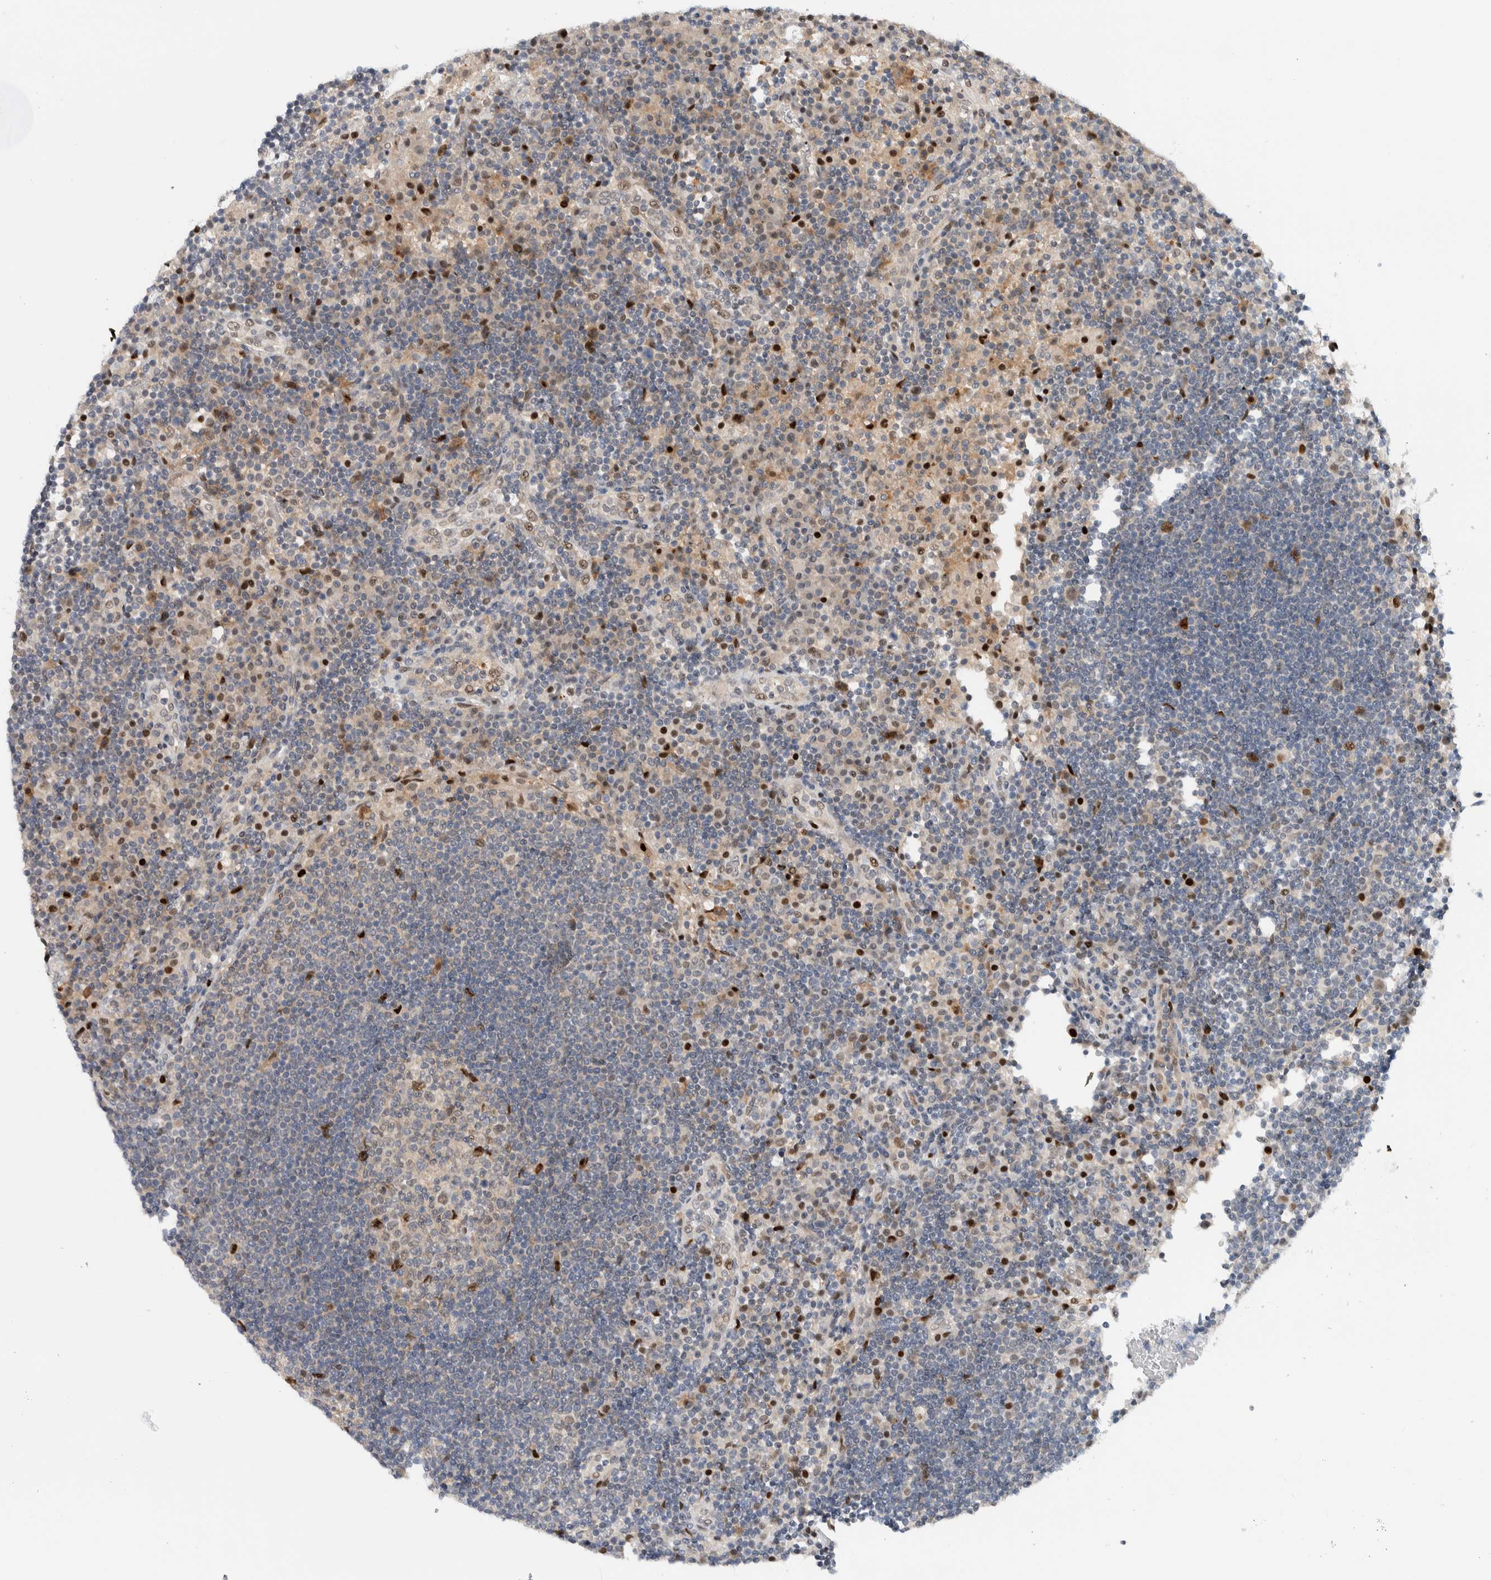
{"staining": {"intensity": "strong", "quantity": "<25%", "location": "nuclear"}, "tissue": "lymph node", "cell_type": "Germinal center cells", "image_type": "normal", "snomed": [{"axis": "morphology", "description": "Normal tissue, NOS"}, {"axis": "topography", "description": "Lymph node"}], "caption": "Germinal center cells show medium levels of strong nuclear staining in approximately <25% of cells in unremarkable lymph node.", "gene": "NCR3LG1", "patient": {"sex": "female", "age": 53}}